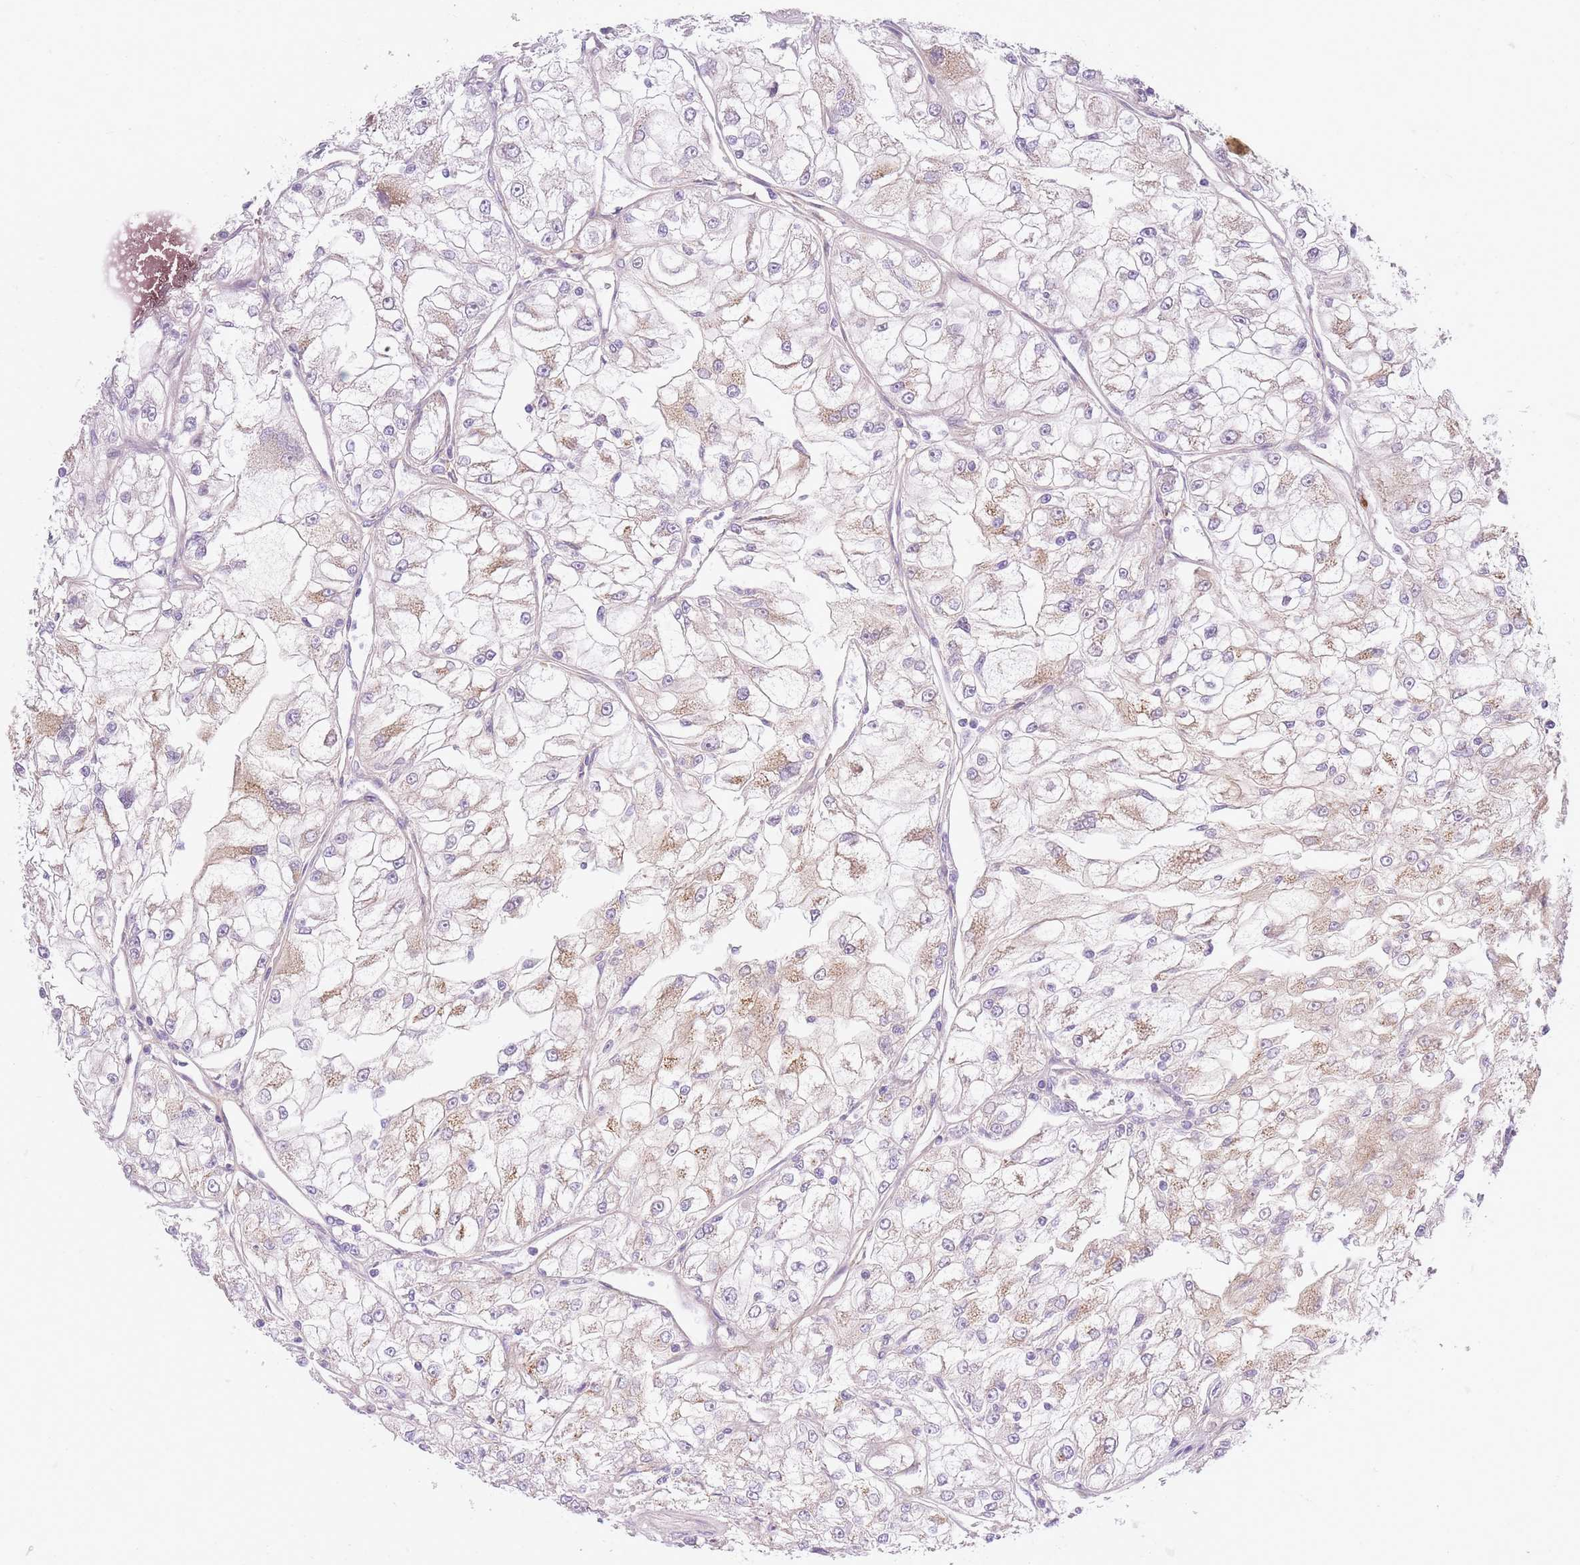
{"staining": {"intensity": "weak", "quantity": "25%-75%", "location": "cytoplasmic/membranous"}, "tissue": "renal cancer", "cell_type": "Tumor cells", "image_type": "cancer", "snomed": [{"axis": "morphology", "description": "Adenocarcinoma, NOS"}, {"axis": "topography", "description": "Kidney"}], "caption": "The immunohistochemical stain highlights weak cytoplasmic/membranous staining in tumor cells of renal cancer tissue. (Brightfield microscopy of DAB IHC at high magnification).", "gene": "AP3M2", "patient": {"sex": "female", "age": 72}}